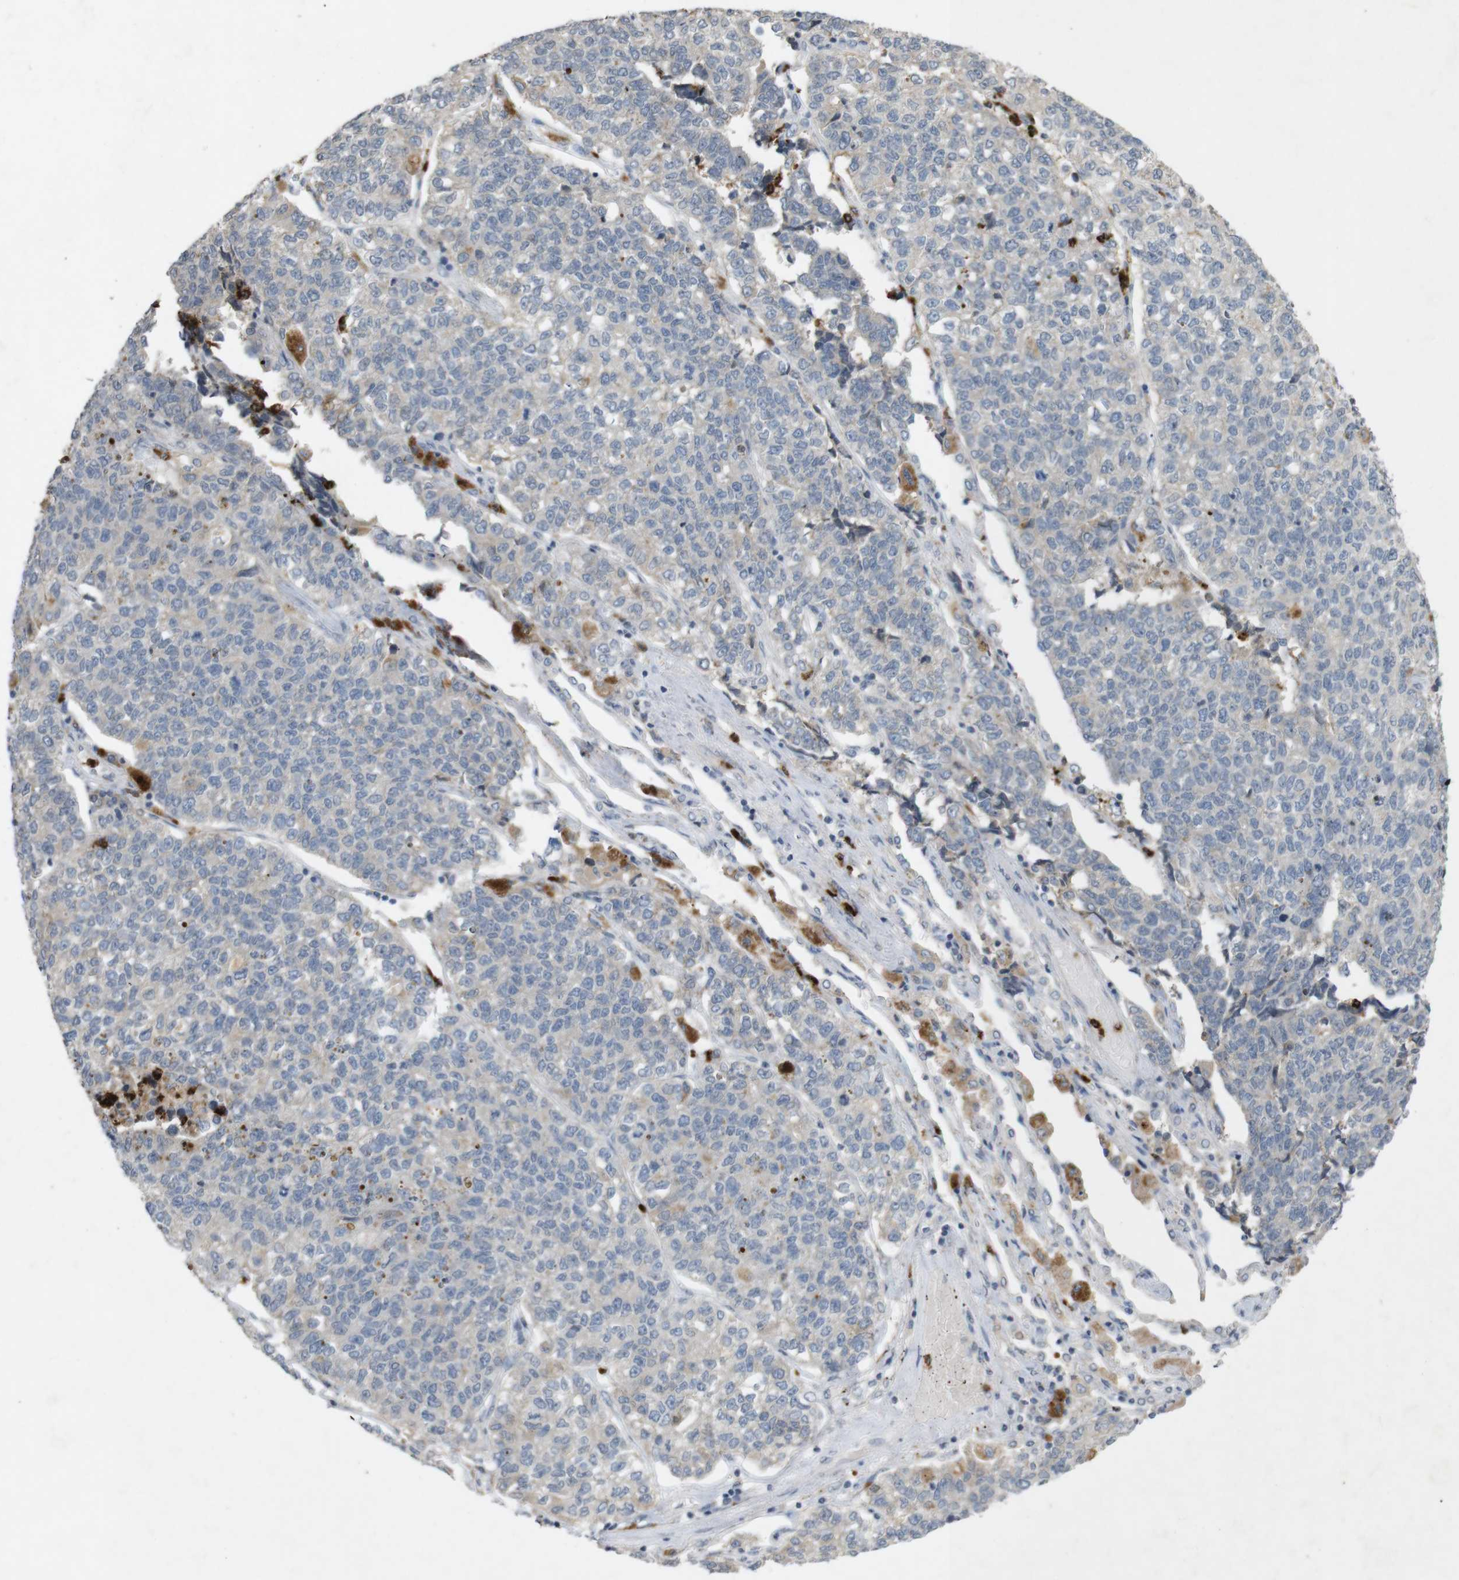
{"staining": {"intensity": "negative", "quantity": "none", "location": "none"}, "tissue": "lung cancer", "cell_type": "Tumor cells", "image_type": "cancer", "snomed": [{"axis": "morphology", "description": "Adenocarcinoma, NOS"}, {"axis": "topography", "description": "Lung"}], "caption": "This is an IHC image of human lung cancer. There is no positivity in tumor cells.", "gene": "TSPAN14", "patient": {"sex": "male", "age": 49}}